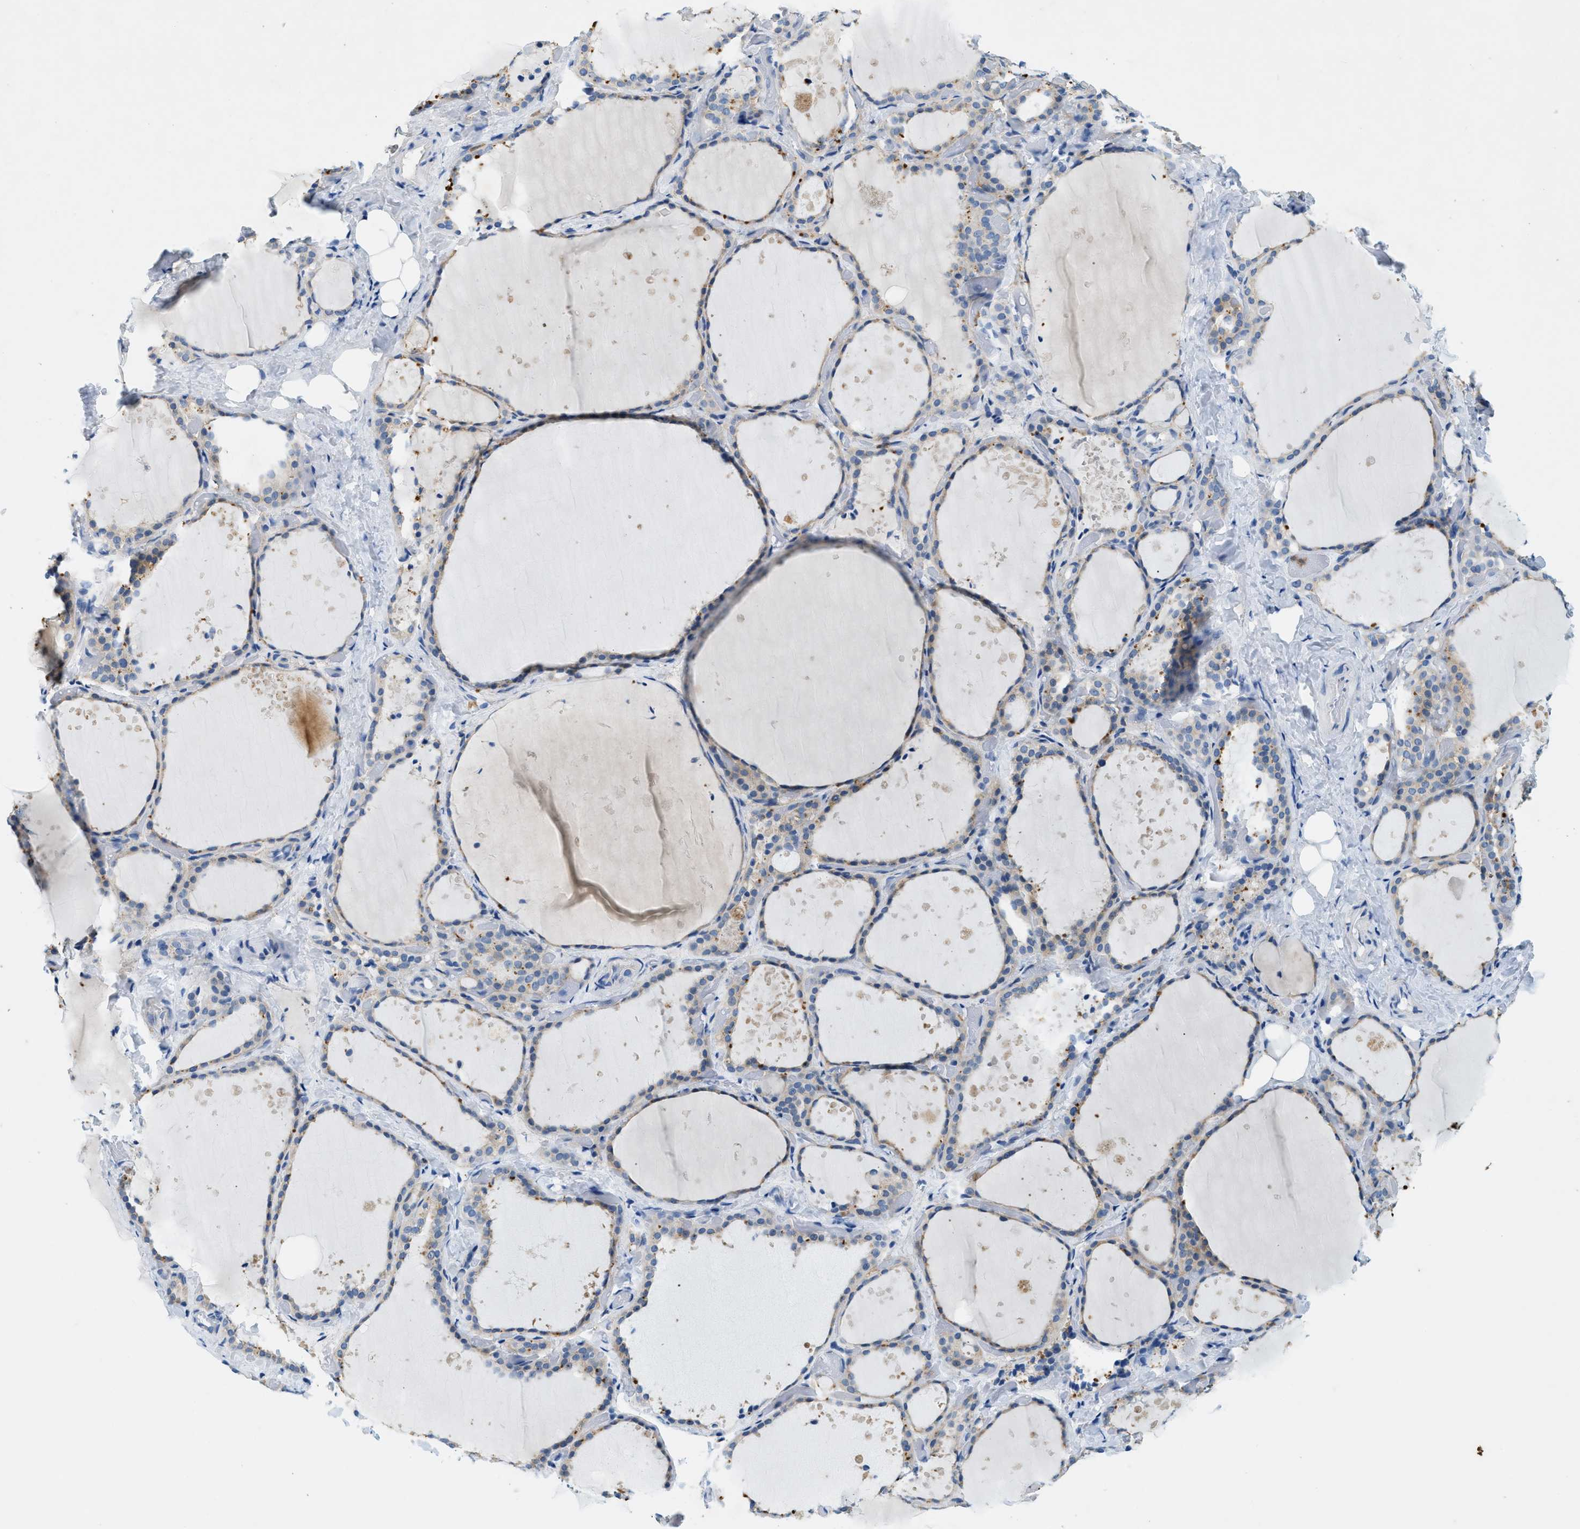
{"staining": {"intensity": "weak", "quantity": "<25%", "location": "cytoplasmic/membranous"}, "tissue": "thyroid gland", "cell_type": "Glandular cells", "image_type": "normal", "snomed": [{"axis": "morphology", "description": "Normal tissue, NOS"}, {"axis": "topography", "description": "Thyroid gland"}], "caption": "High magnification brightfield microscopy of benign thyroid gland stained with DAB (brown) and counterstained with hematoxylin (blue): glandular cells show no significant expression. (DAB immunohistochemistry with hematoxylin counter stain).", "gene": "ZDHHC13", "patient": {"sex": "female", "age": 44}}